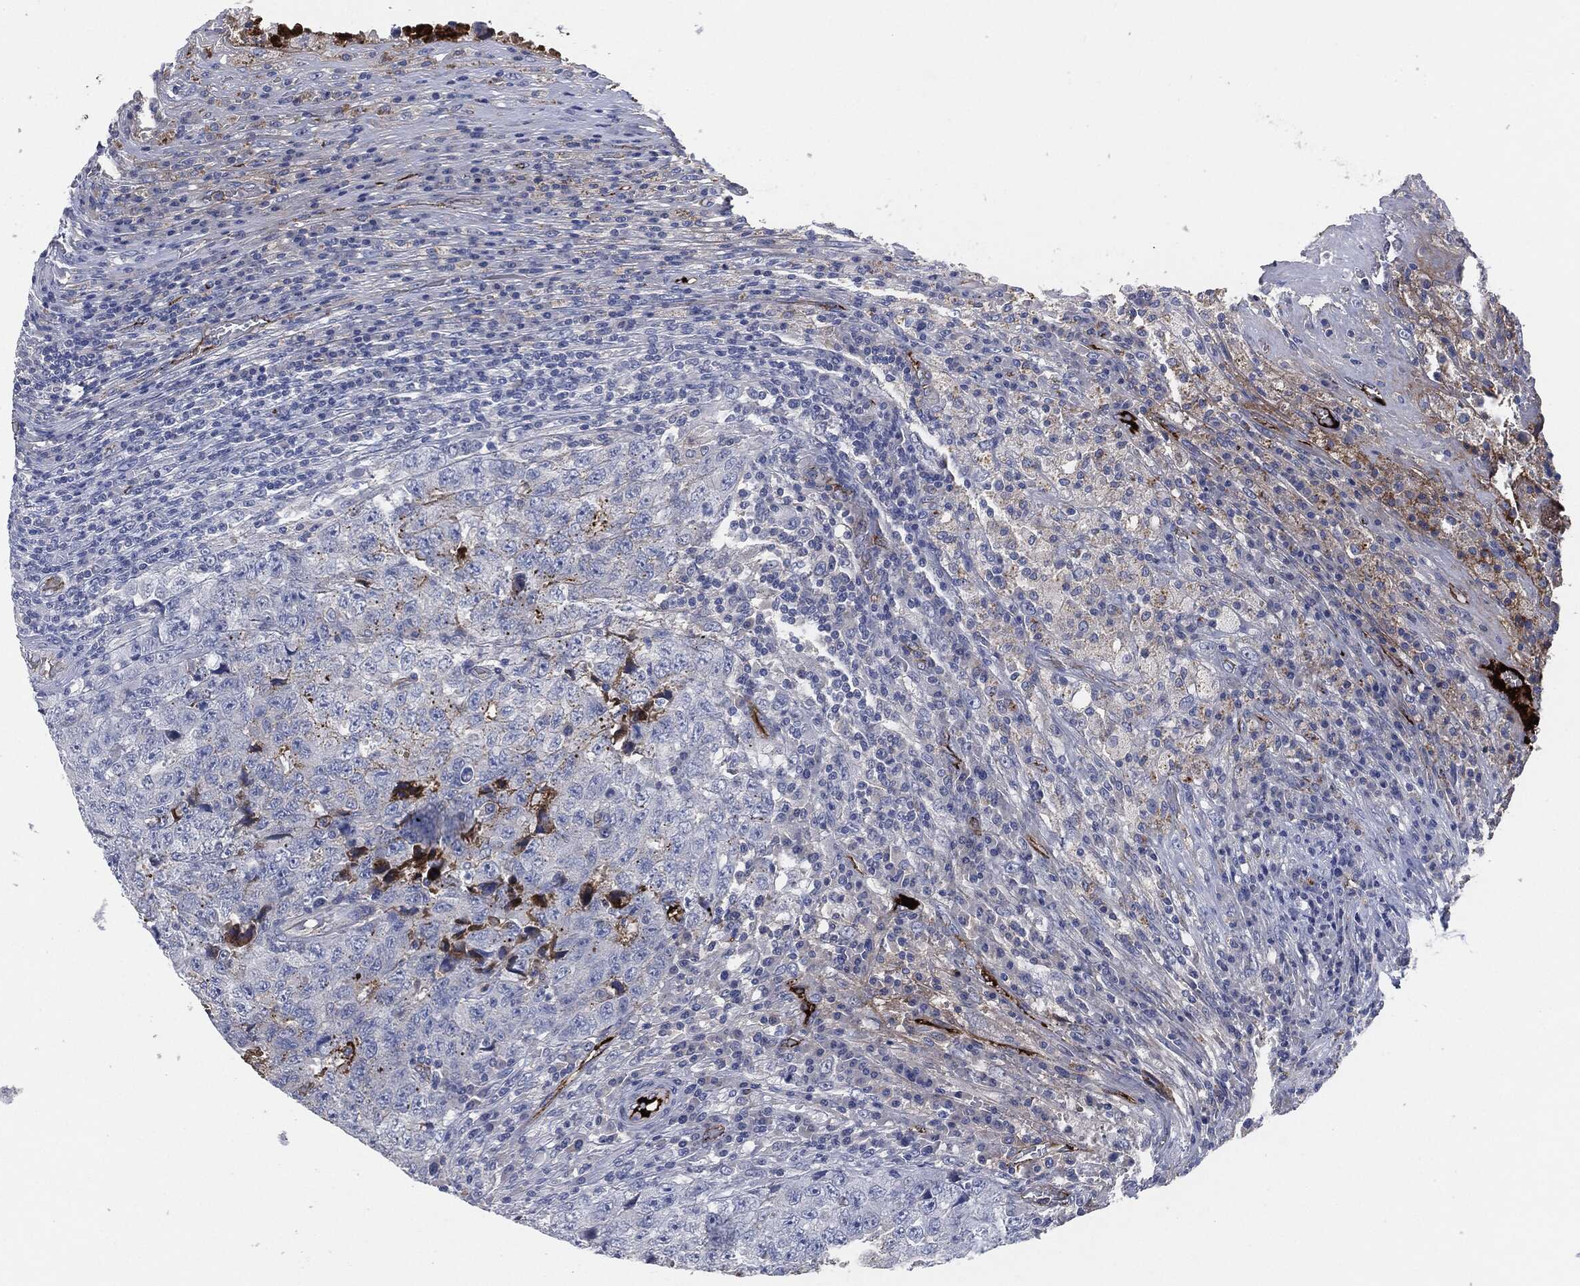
{"staining": {"intensity": "negative", "quantity": "none", "location": "none"}, "tissue": "testis cancer", "cell_type": "Tumor cells", "image_type": "cancer", "snomed": [{"axis": "morphology", "description": "Necrosis, NOS"}, {"axis": "morphology", "description": "Carcinoma, Embryonal, NOS"}, {"axis": "topography", "description": "Testis"}], "caption": "Immunohistochemistry (IHC) of embryonal carcinoma (testis) displays no positivity in tumor cells.", "gene": "APOB", "patient": {"sex": "male", "age": 19}}